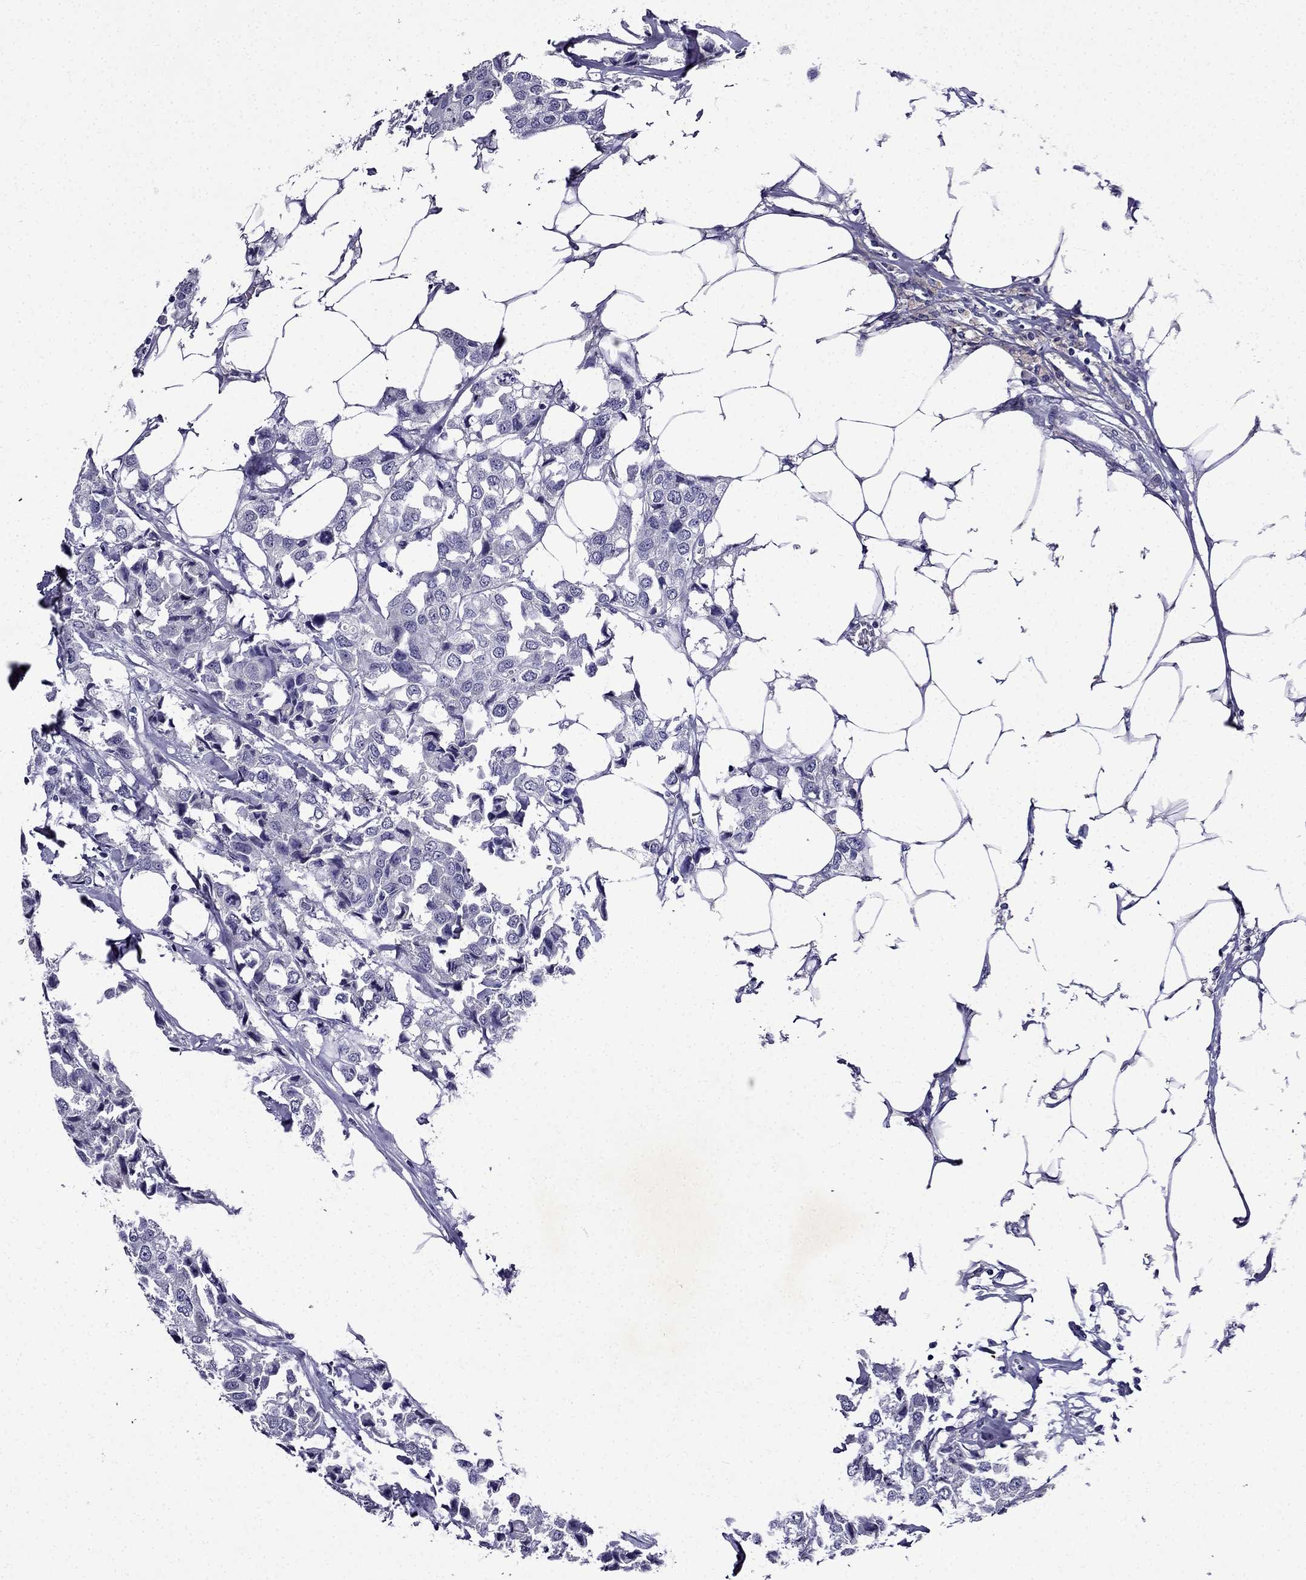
{"staining": {"intensity": "negative", "quantity": "none", "location": "none"}, "tissue": "breast cancer", "cell_type": "Tumor cells", "image_type": "cancer", "snomed": [{"axis": "morphology", "description": "Duct carcinoma"}, {"axis": "topography", "description": "Breast"}], "caption": "An image of invasive ductal carcinoma (breast) stained for a protein demonstrates no brown staining in tumor cells. (Immunohistochemistry, brightfield microscopy, high magnification).", "gene": "DNAH17", "patient": {"sex": "female", "age": 80}}